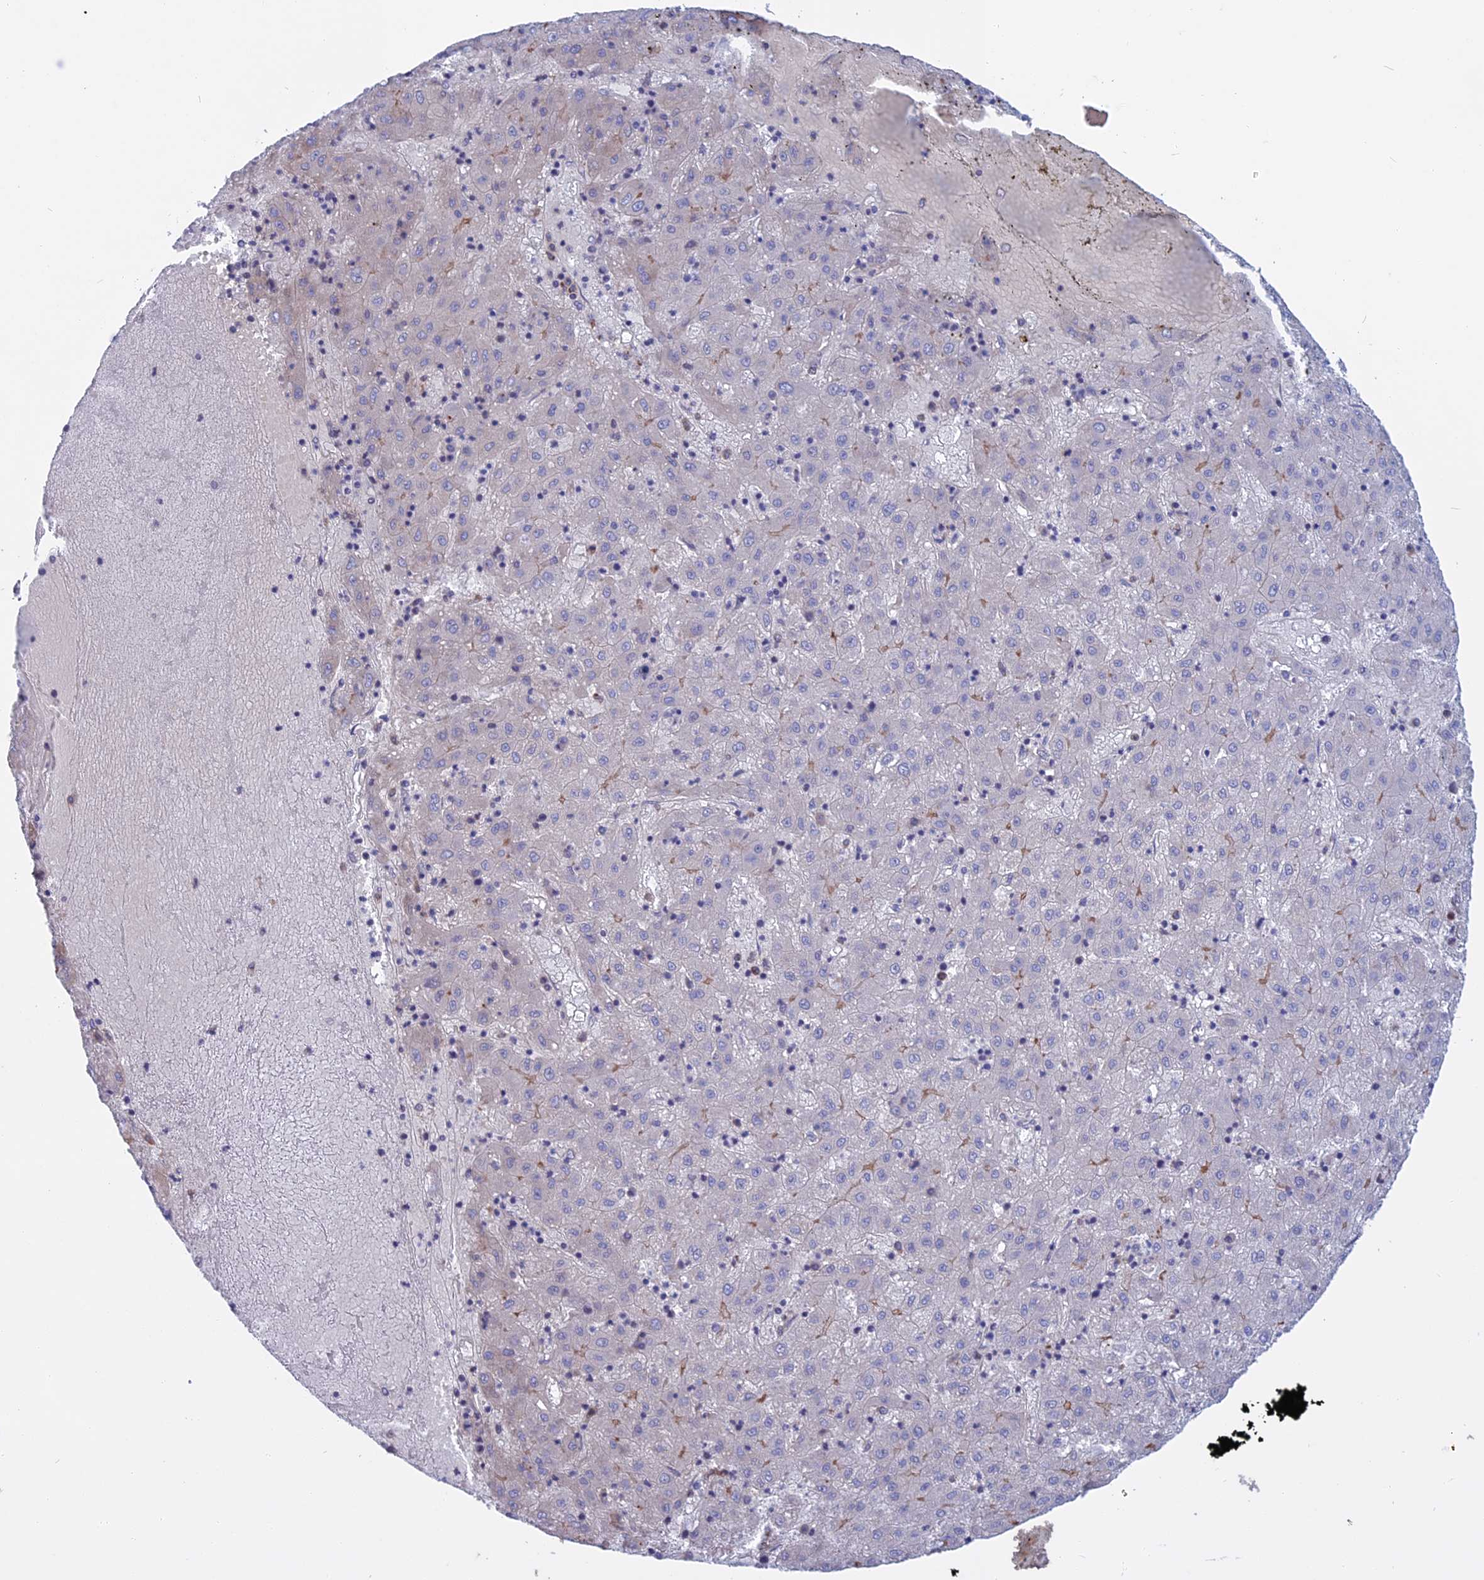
{"staining": {"intensity": "negative", "quantity": "none", "location": "none"}, "tissue": "liver cancer", "cell_type": "Tumor cells", "image_type": "cancer", "snomed": [{"axis": "morphology", "description": "Carcinoma, Hepatocellular, NOS"}, {"axis": "topography", "description": "Liver"}], "caption": "An image of hepatocellular carcinoma (liver) stained for a protein displays no brown staining in tumor cells.", "gene": "SLC2A6", "patient": {"sex": "male", "age": 72}}